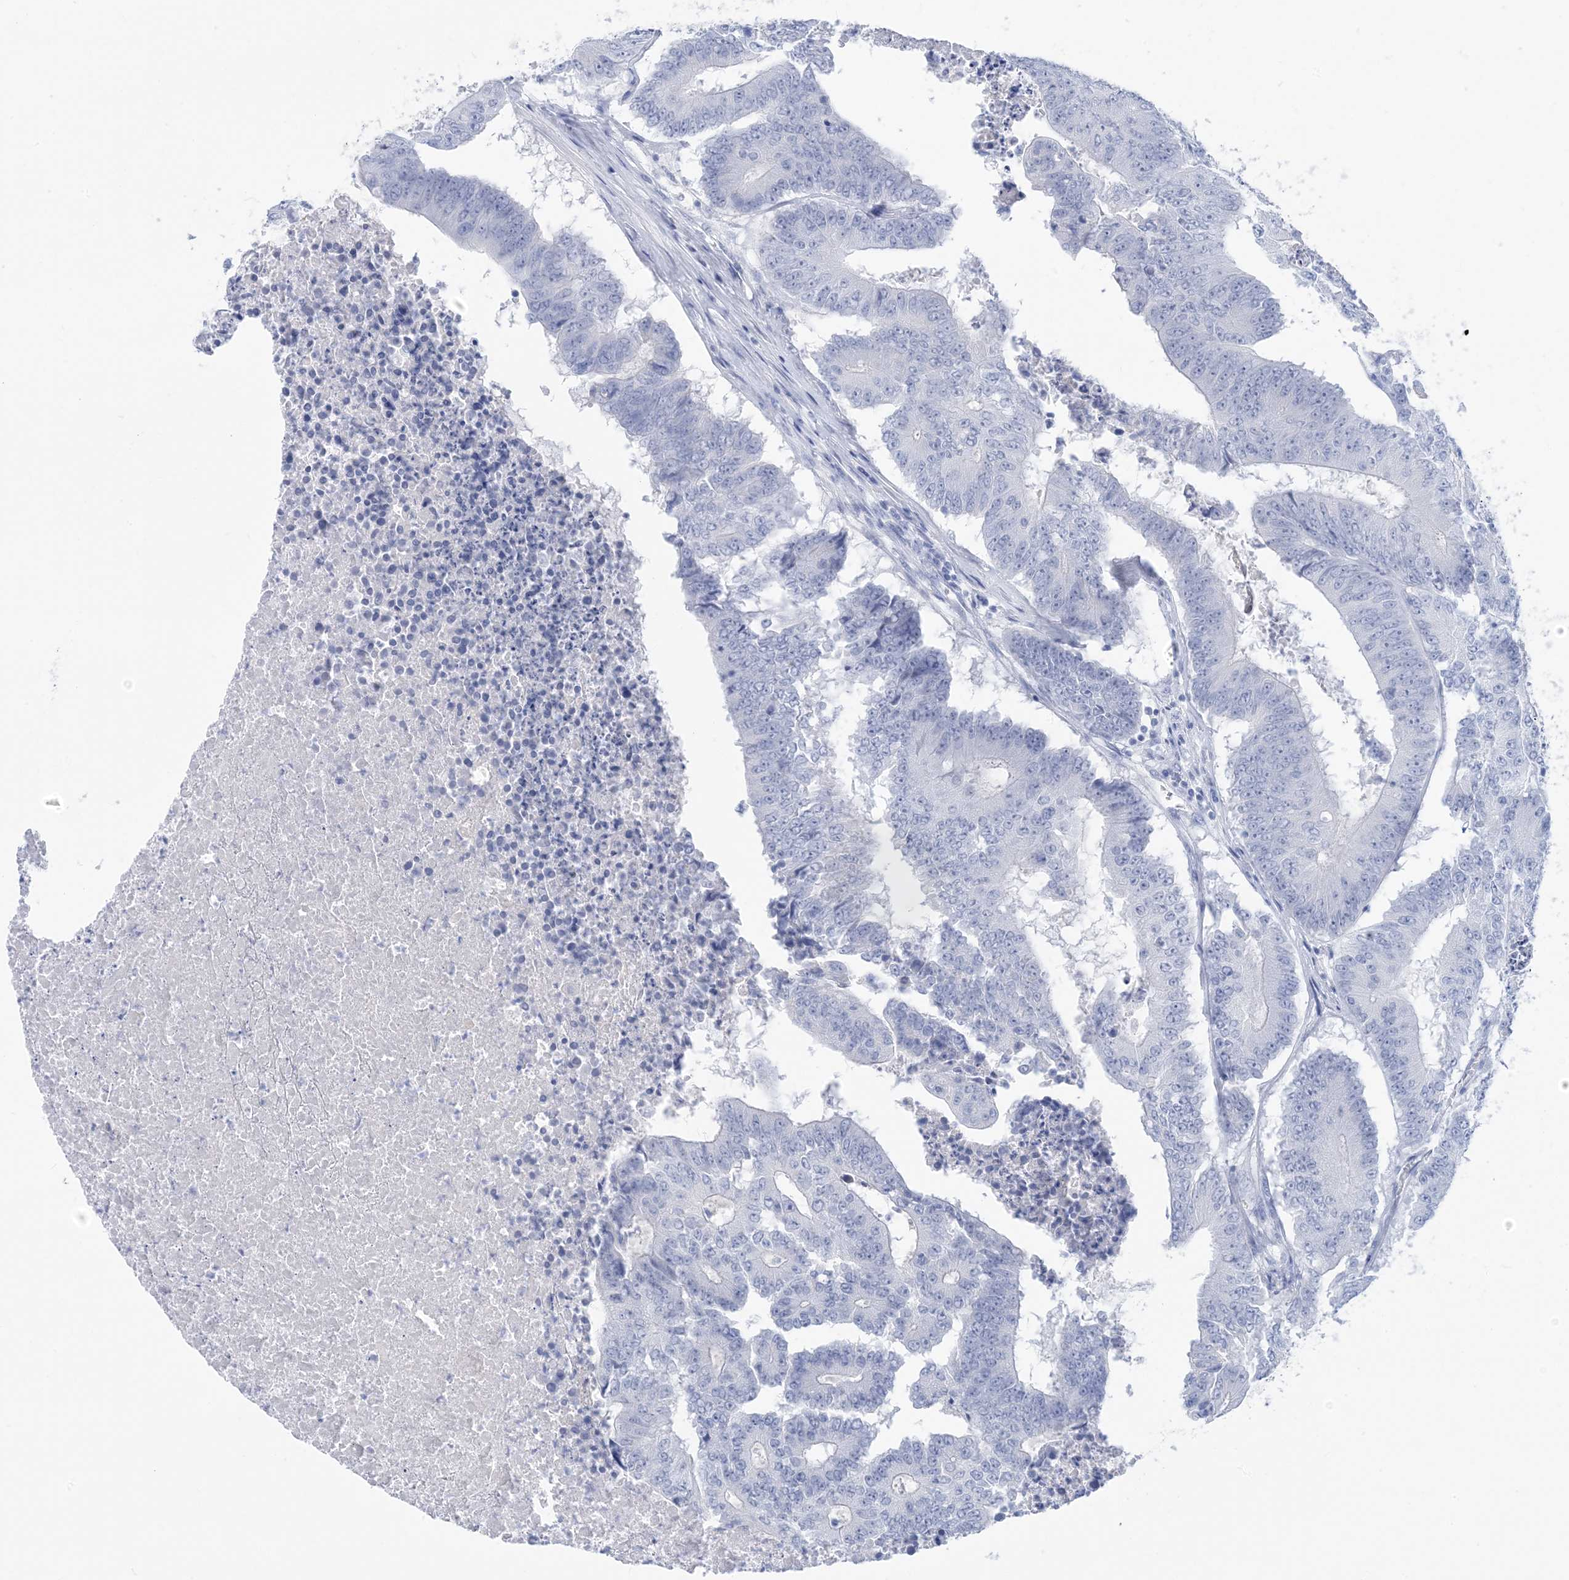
{"staining": {"intensity": "negative", "quantity": "none", "location": "none"}, "tissue": "colorectal cancer", "cell_type": "Tumor cells", "image_type": "cancer", "snomed": [{"axis": "morphology", "description": "Adenocarcinoma, NOS"}, {"axis": "topography", "description": "Colon"}], "caption": "A micrograph of colorectal cancer (adenocarcinoma) stained for a protein reveals no brown staining in tumor cells.", "gene": "SH3YL1", "patient": {"sex": "male", "age": 87}}